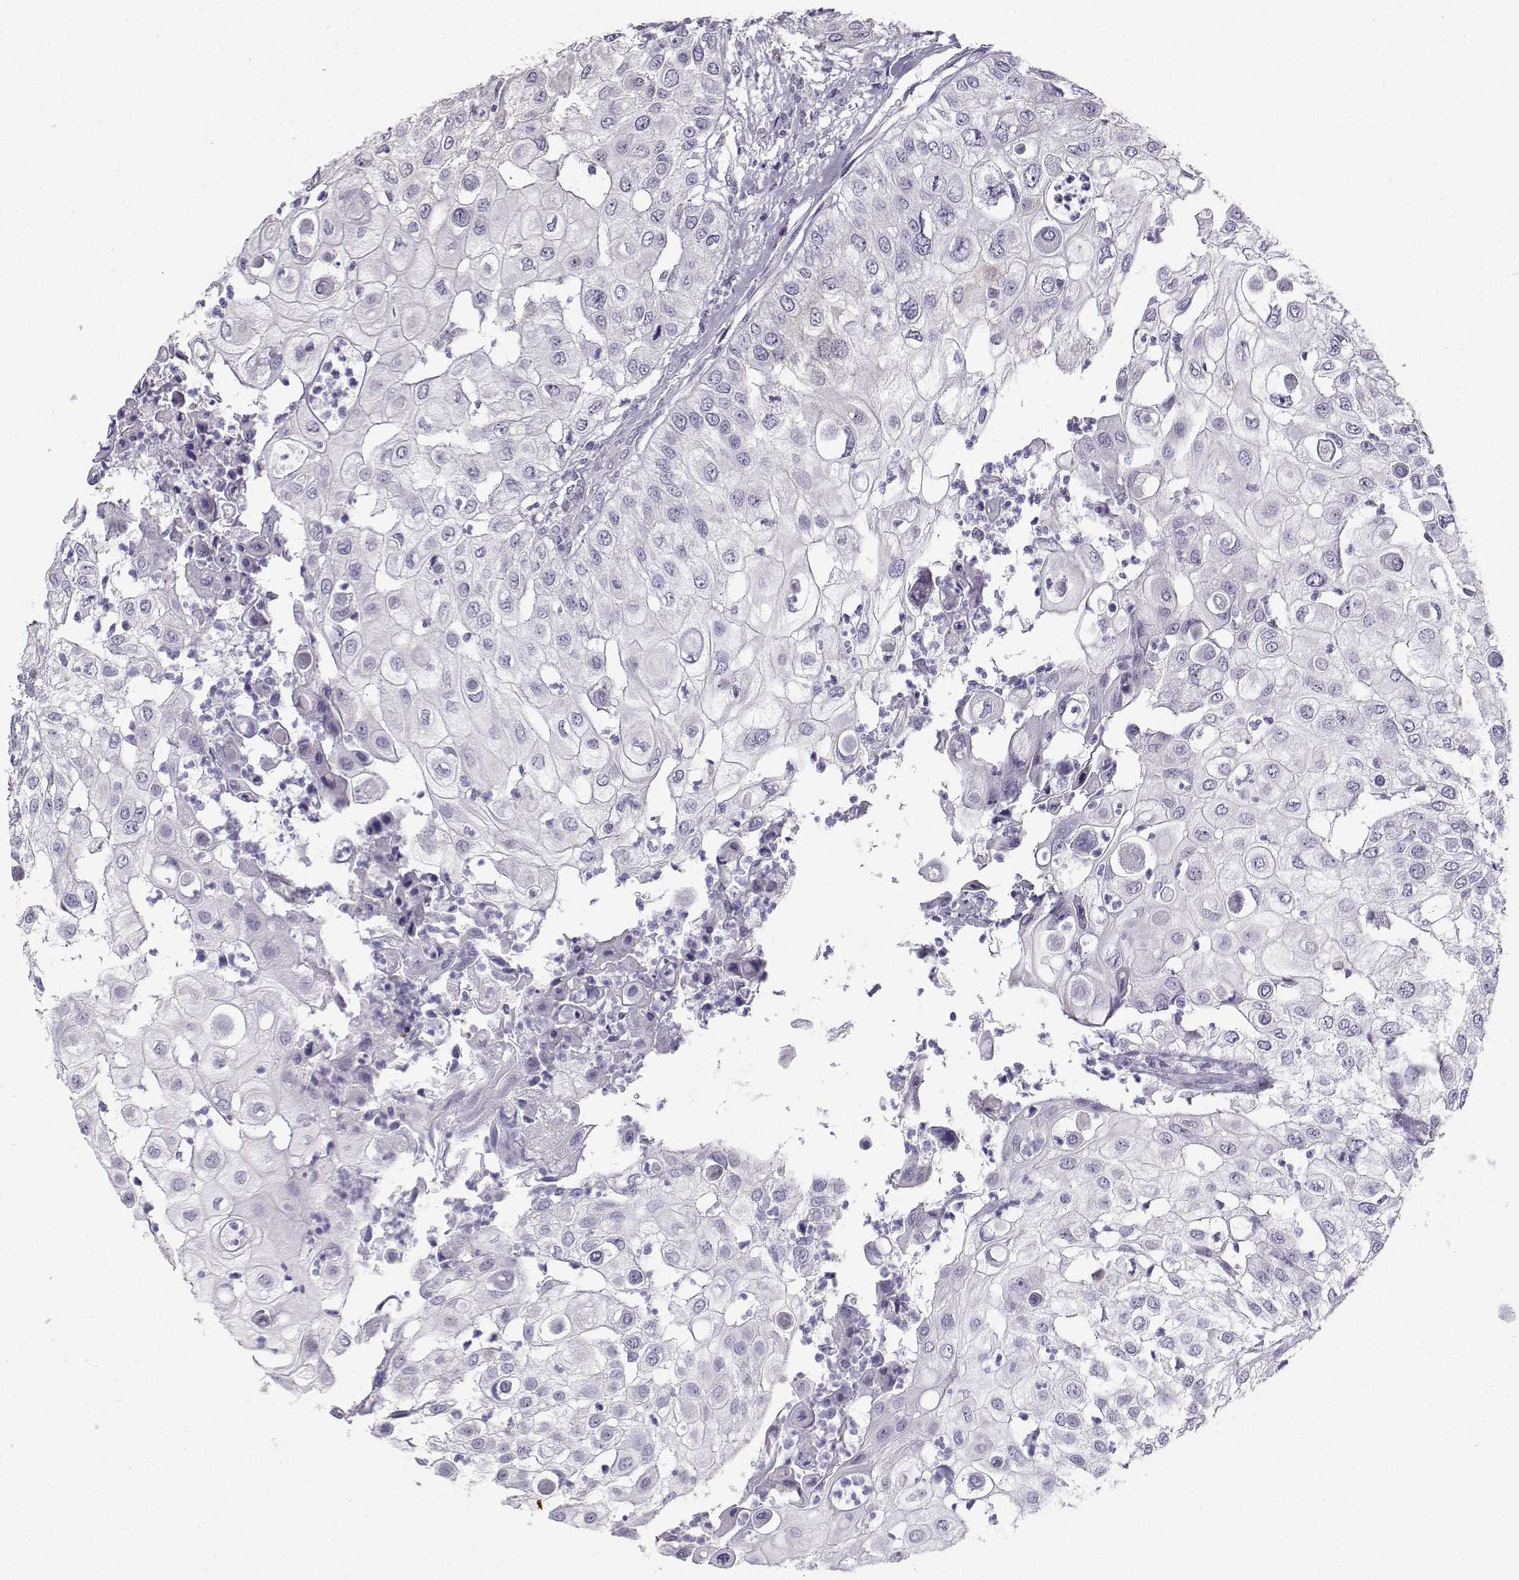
{"staining": {"intensity": "negative", "quantity": "none", "location": "none"}, "tissue": "urothelial cancer", "cell_type": "Tumor cells", "image_type": "cancer", "snomed": [{"axis": "morphology", "description": "Urothelial carcinoma, High grade"}, {"axis": "topography", "description": "Urinary bladder"}], "caption": "High magnification brightfield microscopy of urothelial carcinoma (high-grade) stained with DAB (brown) and counterstained with hematoxylin (blue): tumor cells show no significant expression.", "gene": "DCLK3", "patient": {"sex": "female", "age": 79}}